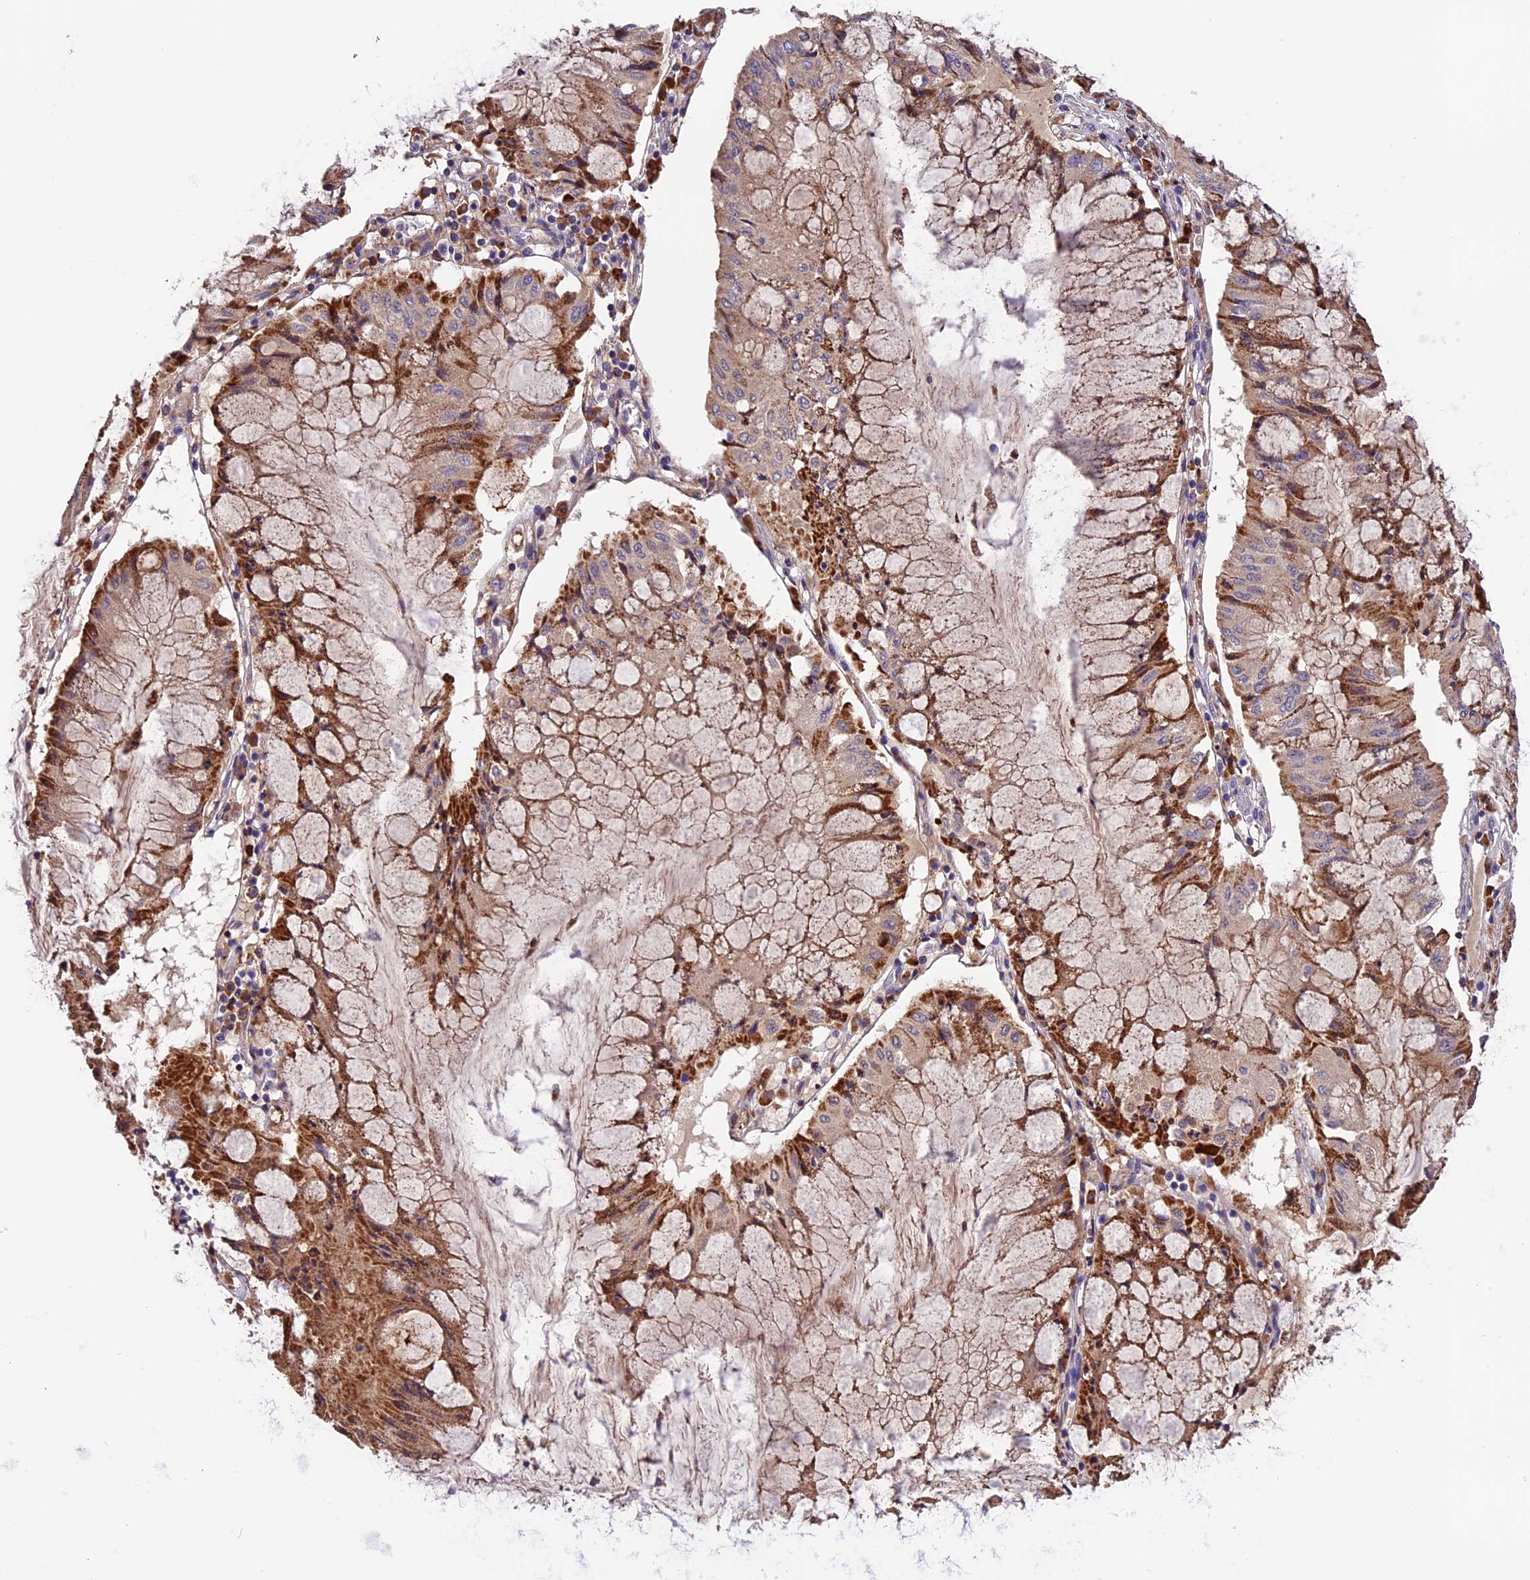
{"staining": {"intensity": "moderate", "quantity": ">75%", "location": "cytoplasmic/membranous"}, "tissue": "pancreatic cancer", "cell_type": "Tumor cells", "image_type": "cancer", "snomed": [{"axis": "morphology", "description": "Adenocarcinoma, NOS"}, {"axis": "topography", "description": "Pancreas"}], "caption": "Tumor cells reveal medium levels of moderate cytoplasmic/membranous expression in approximately >75% of cells in adenocarcinoma (pancreatic). (Stains: DAB in brown, nuclei in blue, Microscopy: brightfield microscopy at high magnification).", "gene": "METTL22", "patient": {"sex": "female", "age": 50}}